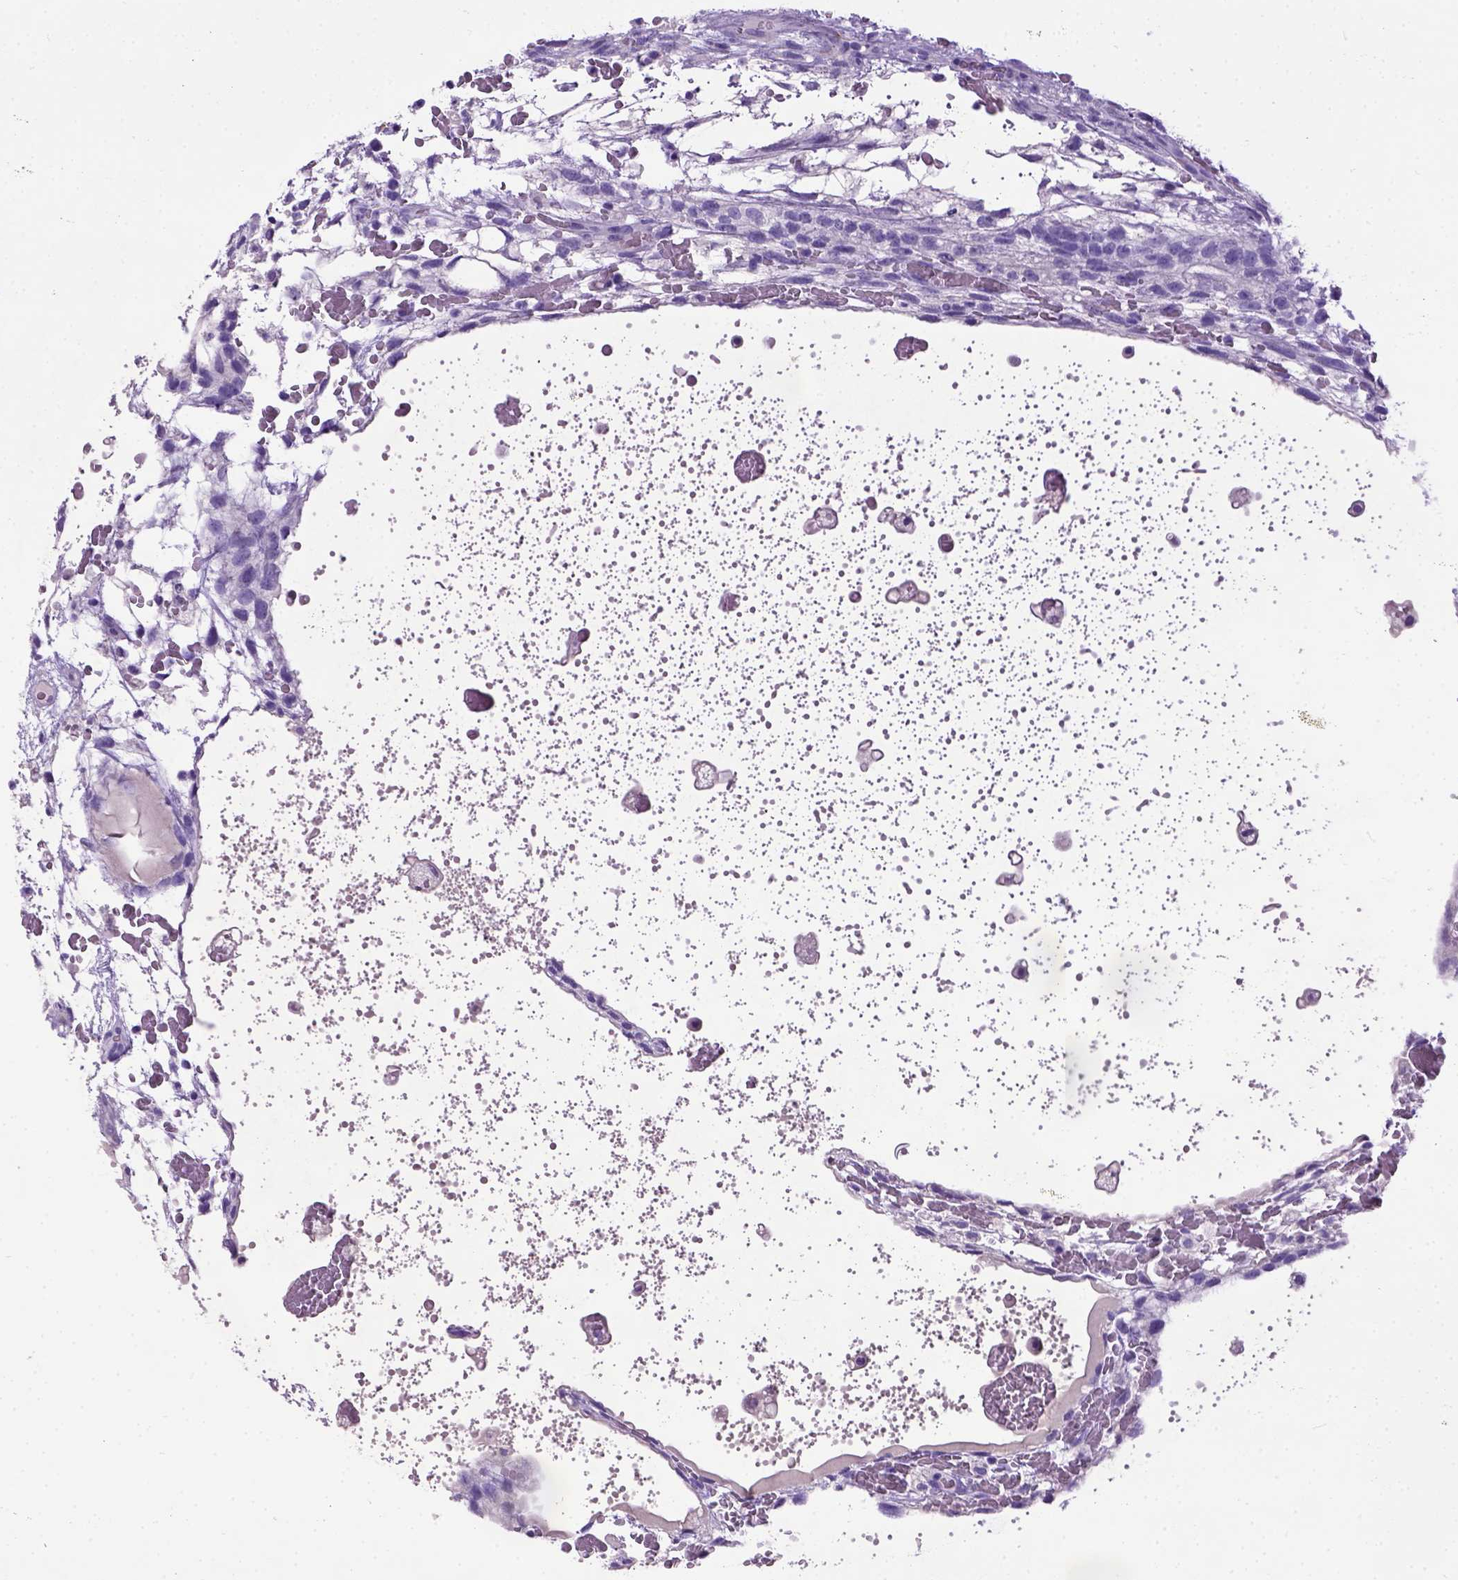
{"staining": {"intensity": "negative", "quantity": "none", "location": "none"}, "tissue": "testis cancer", "cell_type": "Tumor cells", "image_type": "cancer", "snomed": [{"axis": "morphology", "description": "Normal tissue, NOS"}, {"axis": "morphology", "description": "Carcinoma, Embryonal, NOS"}, {"axis": "topography", "description": "Testis"}], "caption": "A micrograph of human testis cancer (embryonal carcinoma) is negative for staining in tumor cells.", "gene": "IGF2", "patient": {"sex": "male", "age": 32}}